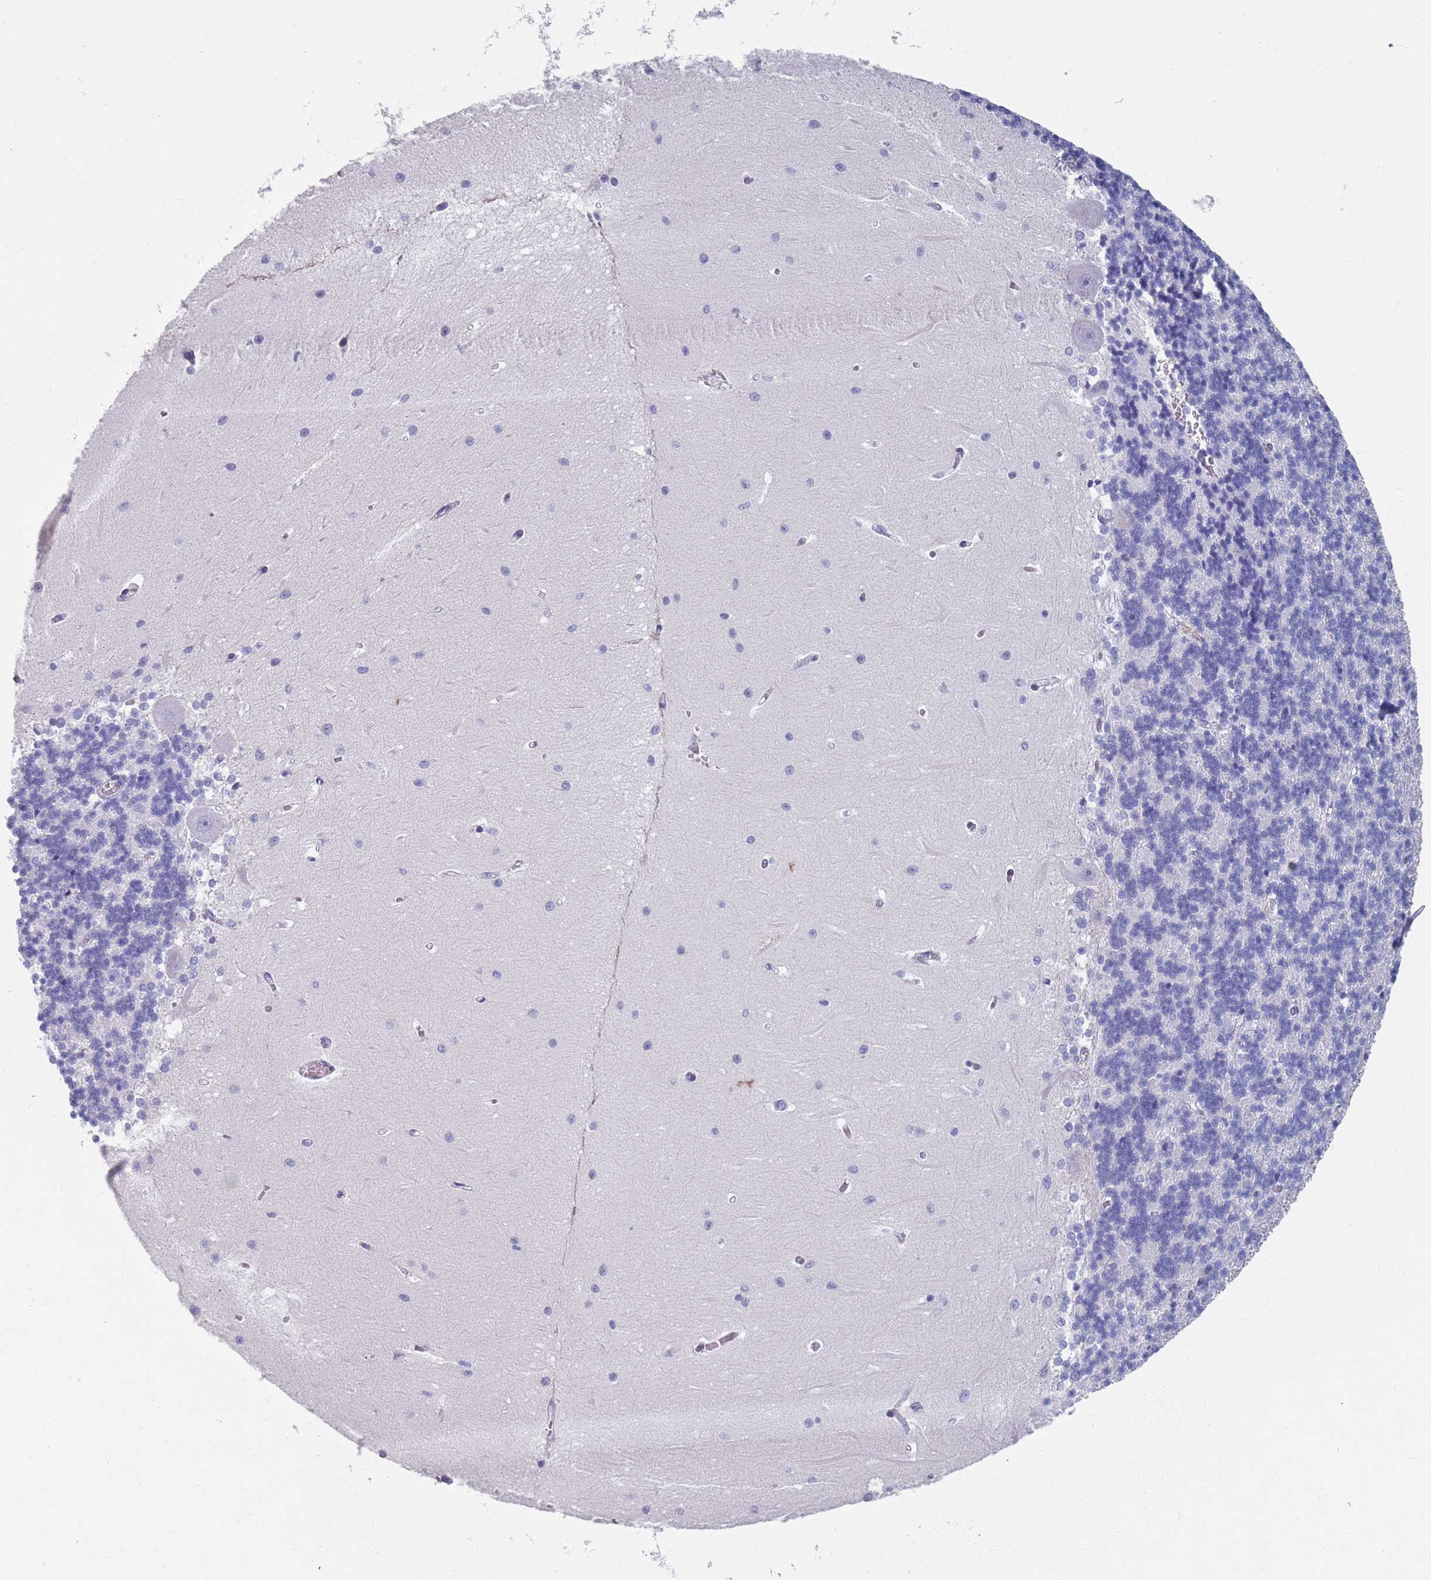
{"staining": {"intensity": "negative", "quantity": "none", "location": "none"}, "tissue": "cerebellum", "cell_type": "Cells in granular layer", "image_type": "normal", "snomed": [{"axis": "morphology", "description": "Normal tissue, NOS"}, {"axis": "topography", "description": "Cerebellum"}], "caption": "The immunohistochemistry (IHC) photomicrograph has no significant expression in cells in granular layer of cerebellum.", "gene": "PLOD1", "patient": {"sex": "male", "age": 37}}